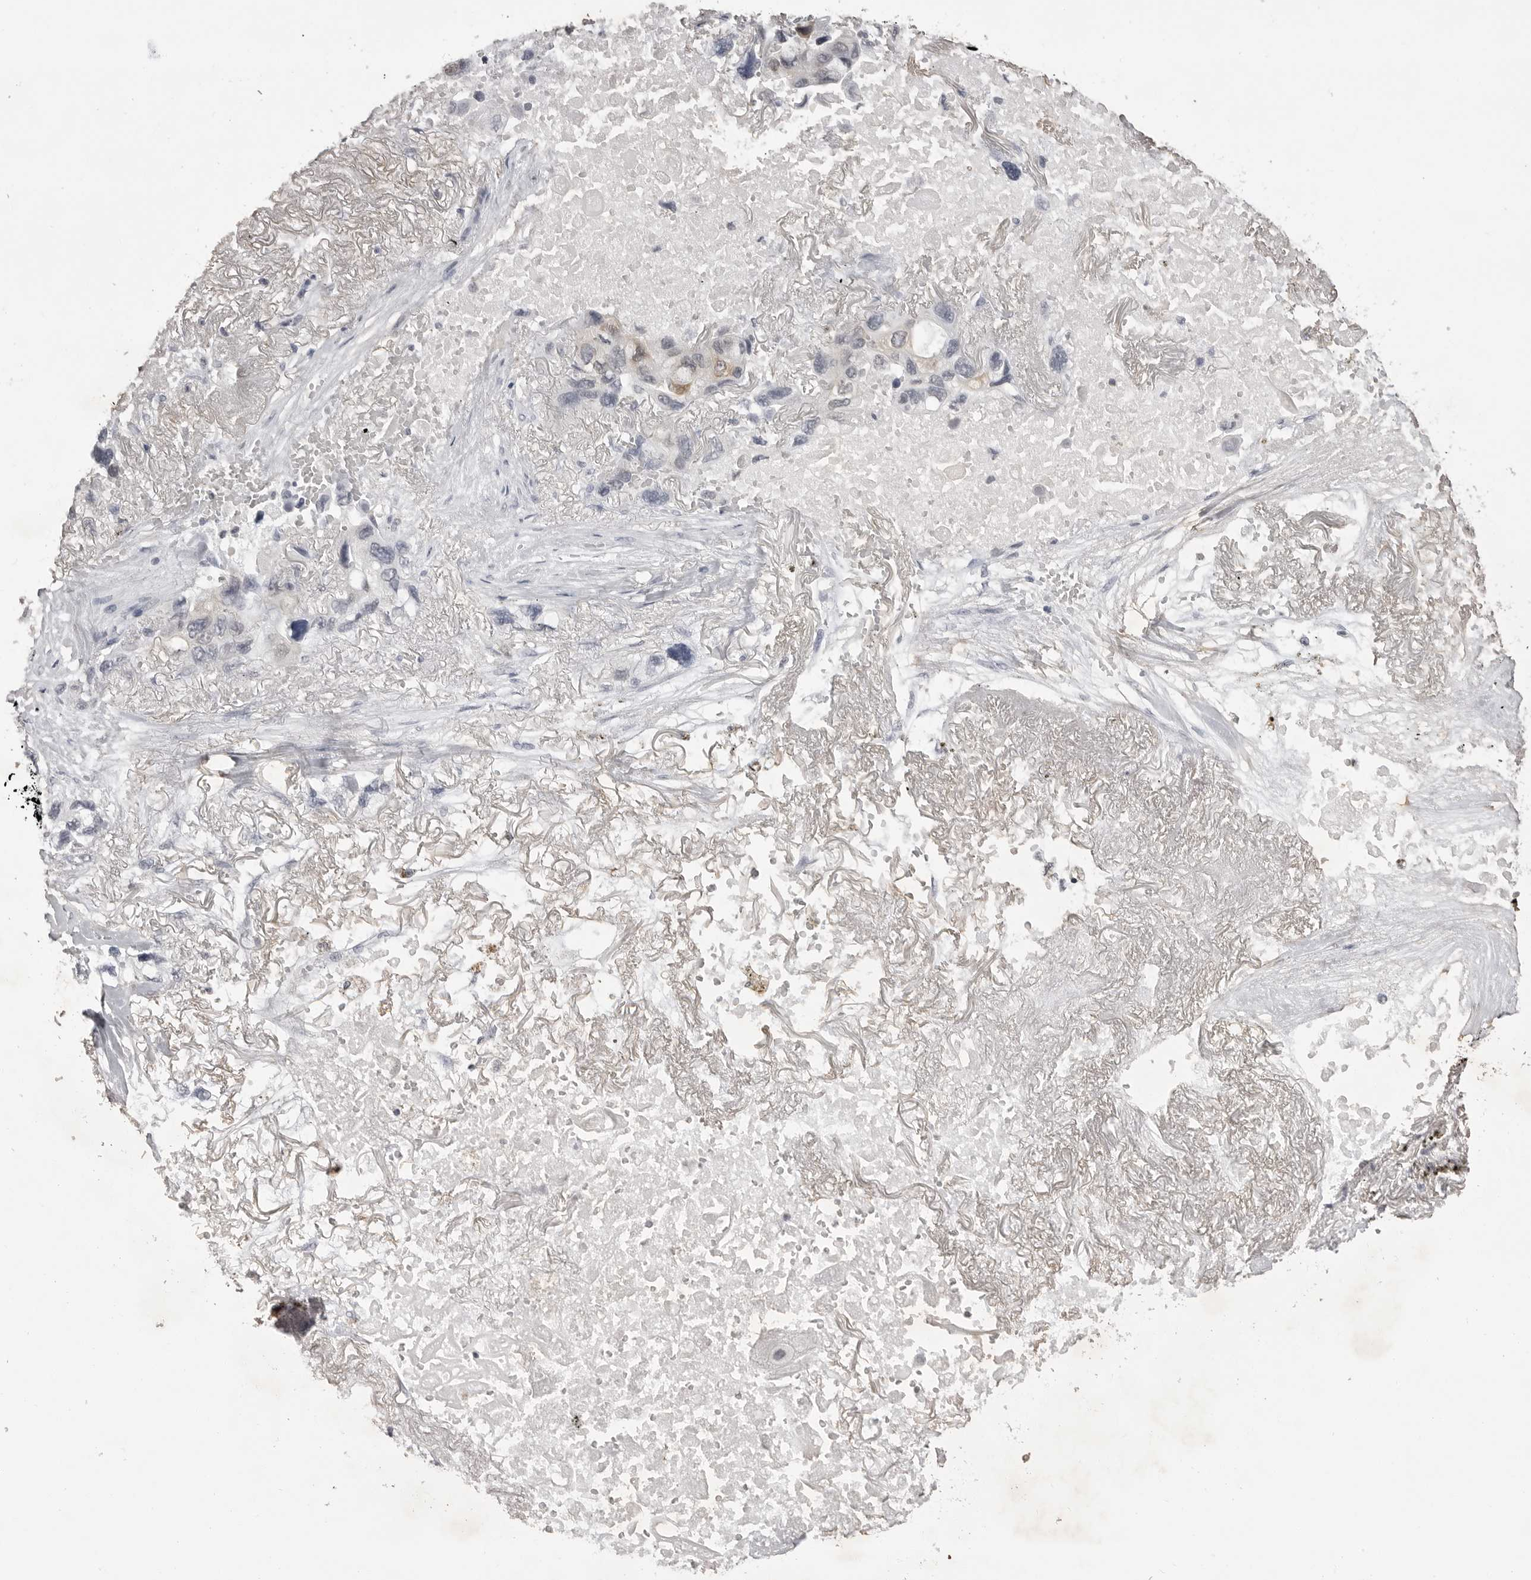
{"staining": {"intensity": "weak", "quantity": "<25%", "location": "cytoplasmic/membranous"}, "tissue": "lung cancer", "cell_type": "Tumor cells", "image_type": "cancer", "snomed": [{"axis": "morphology", "description": "Squamous cell carcinoma, NOS"}, {"axis": "topography", "description": "Lung"}], "caption": "Human lung squamous cell carcinoma stained for a protein using immunohistochemistry (IHC) exhibits no staining in tumor cells.", "gene": "RRM1", "patient": {"sex": "female", "age": 73}}